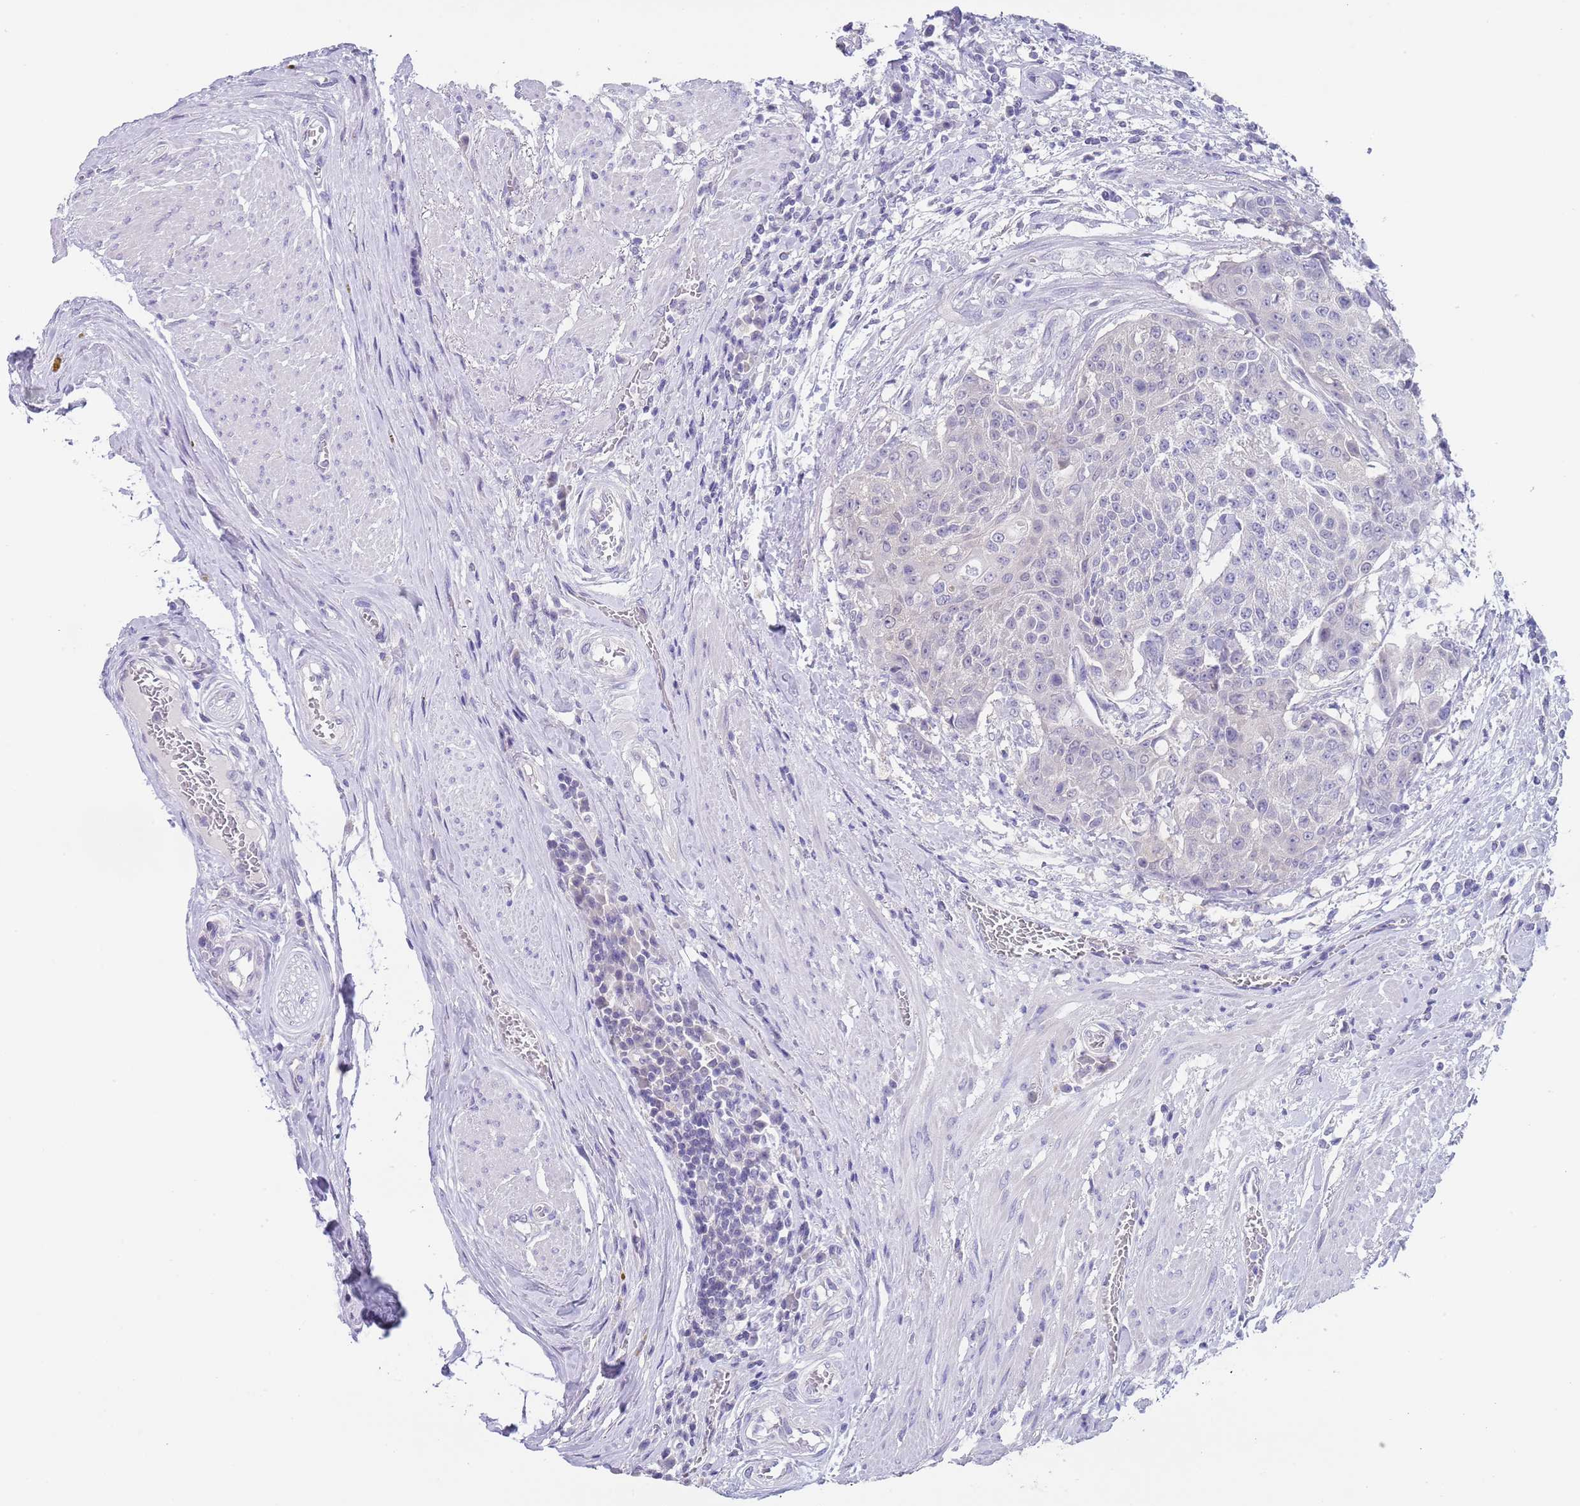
{"staining": {"intensity": "negative", "quantity": "none", "location": "none"}, "tissue": "urothelial cancer", "cell_type": "Tumor cells", "image_type": "cancer", "snomed": [{"axis": "morphology", "description": "Urothelial carcinoma, High grade"}, {"axis": "topography", "description": "Urinary bladder"}], "caption": "There is no significant expression in tumor cells of urothelial cancer. The staining was performed using DAB to visualize the protein expression in brown, while the nuclei were stained in blue with hematoxylin (Magnification: 20x).", "gene": "SPIRE2", "patient": {"sex": "female", "age": 63}}